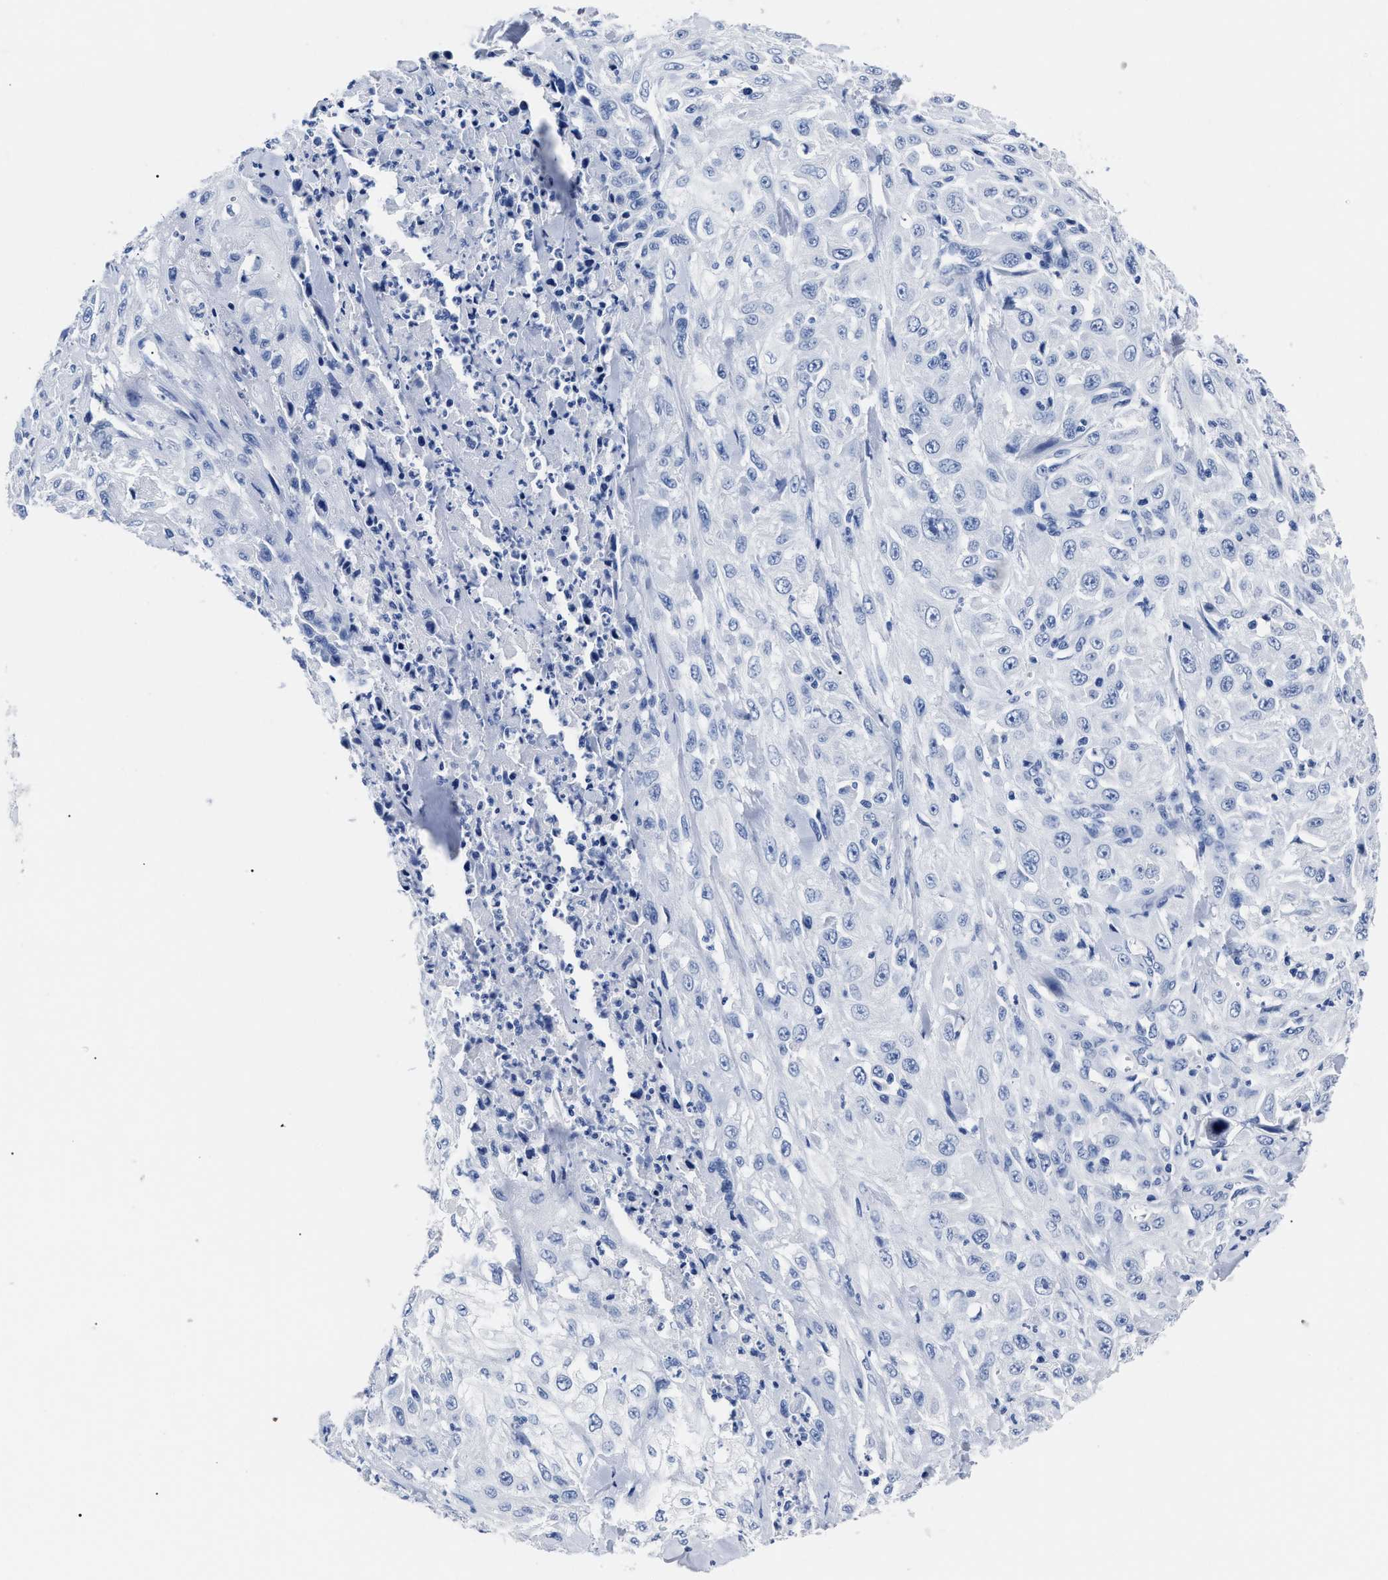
{"staining": {"intensity": "negative", "quantity": "none", "location": "none"}, "tissue": "skin cancer", "cell_type": "Tumor cells", "image_type": "cancer", "snomed": [{"axis": "morphology", "description": "Squamous cell carcinoma, NOS"}, {"axis": "morphology", "description": "Squamous cell carcinoma, metastatic, NOS"}, {"axis": "topography", "description": "Skin"}, {"axis": "topography", "description": "Lymph node"}], "caption": "Skin cancer (squamous cell carcinoma) was stained to show a protein in brown. There is no significant expression in tumor cells.", "gene": "ALPG", "patient": {"sex": "male", "age": 75}}